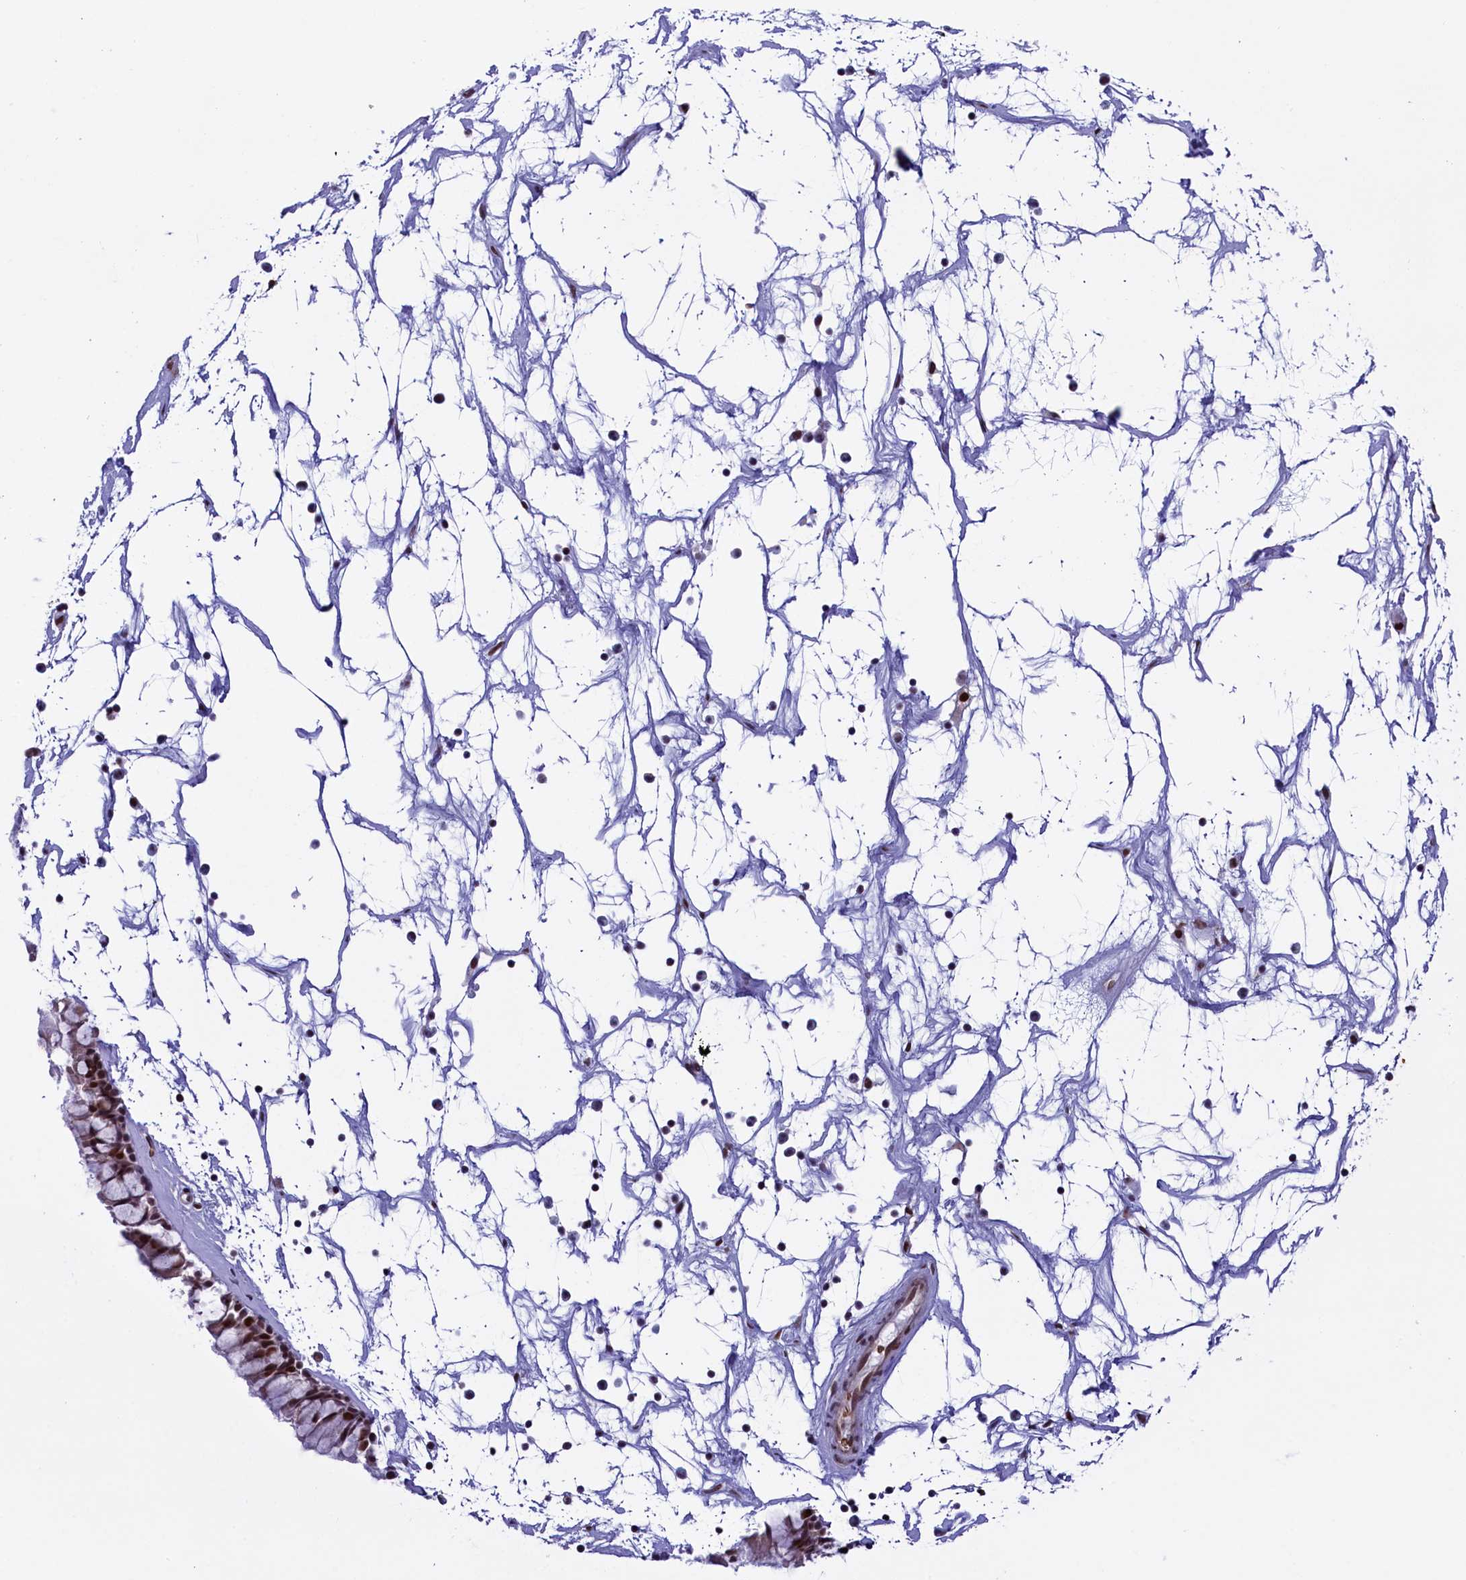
{"staining": {"intensity": "strong", "quantity": ">75%", "location": "nuclear"}, "tissue": "nasopharynx", "cell_type": "Respiratory epithelial cells", "image_type": "normal", "snomed": [{"axis": "morphology", "description": "Normal tissue, NOS"}, {"axis": "topography", "description": "Nasopharynx"}], "caption": "DAB (3,3'-diaminobenzidine) immunohistochemical staining of unremarkable human nasopharynx shows strong nuclear protein expression in approximately >75% of respiratory epithelial cells.", "gene": "MPHOSPH8", "patient": {"sex": "male", "age": 64}}